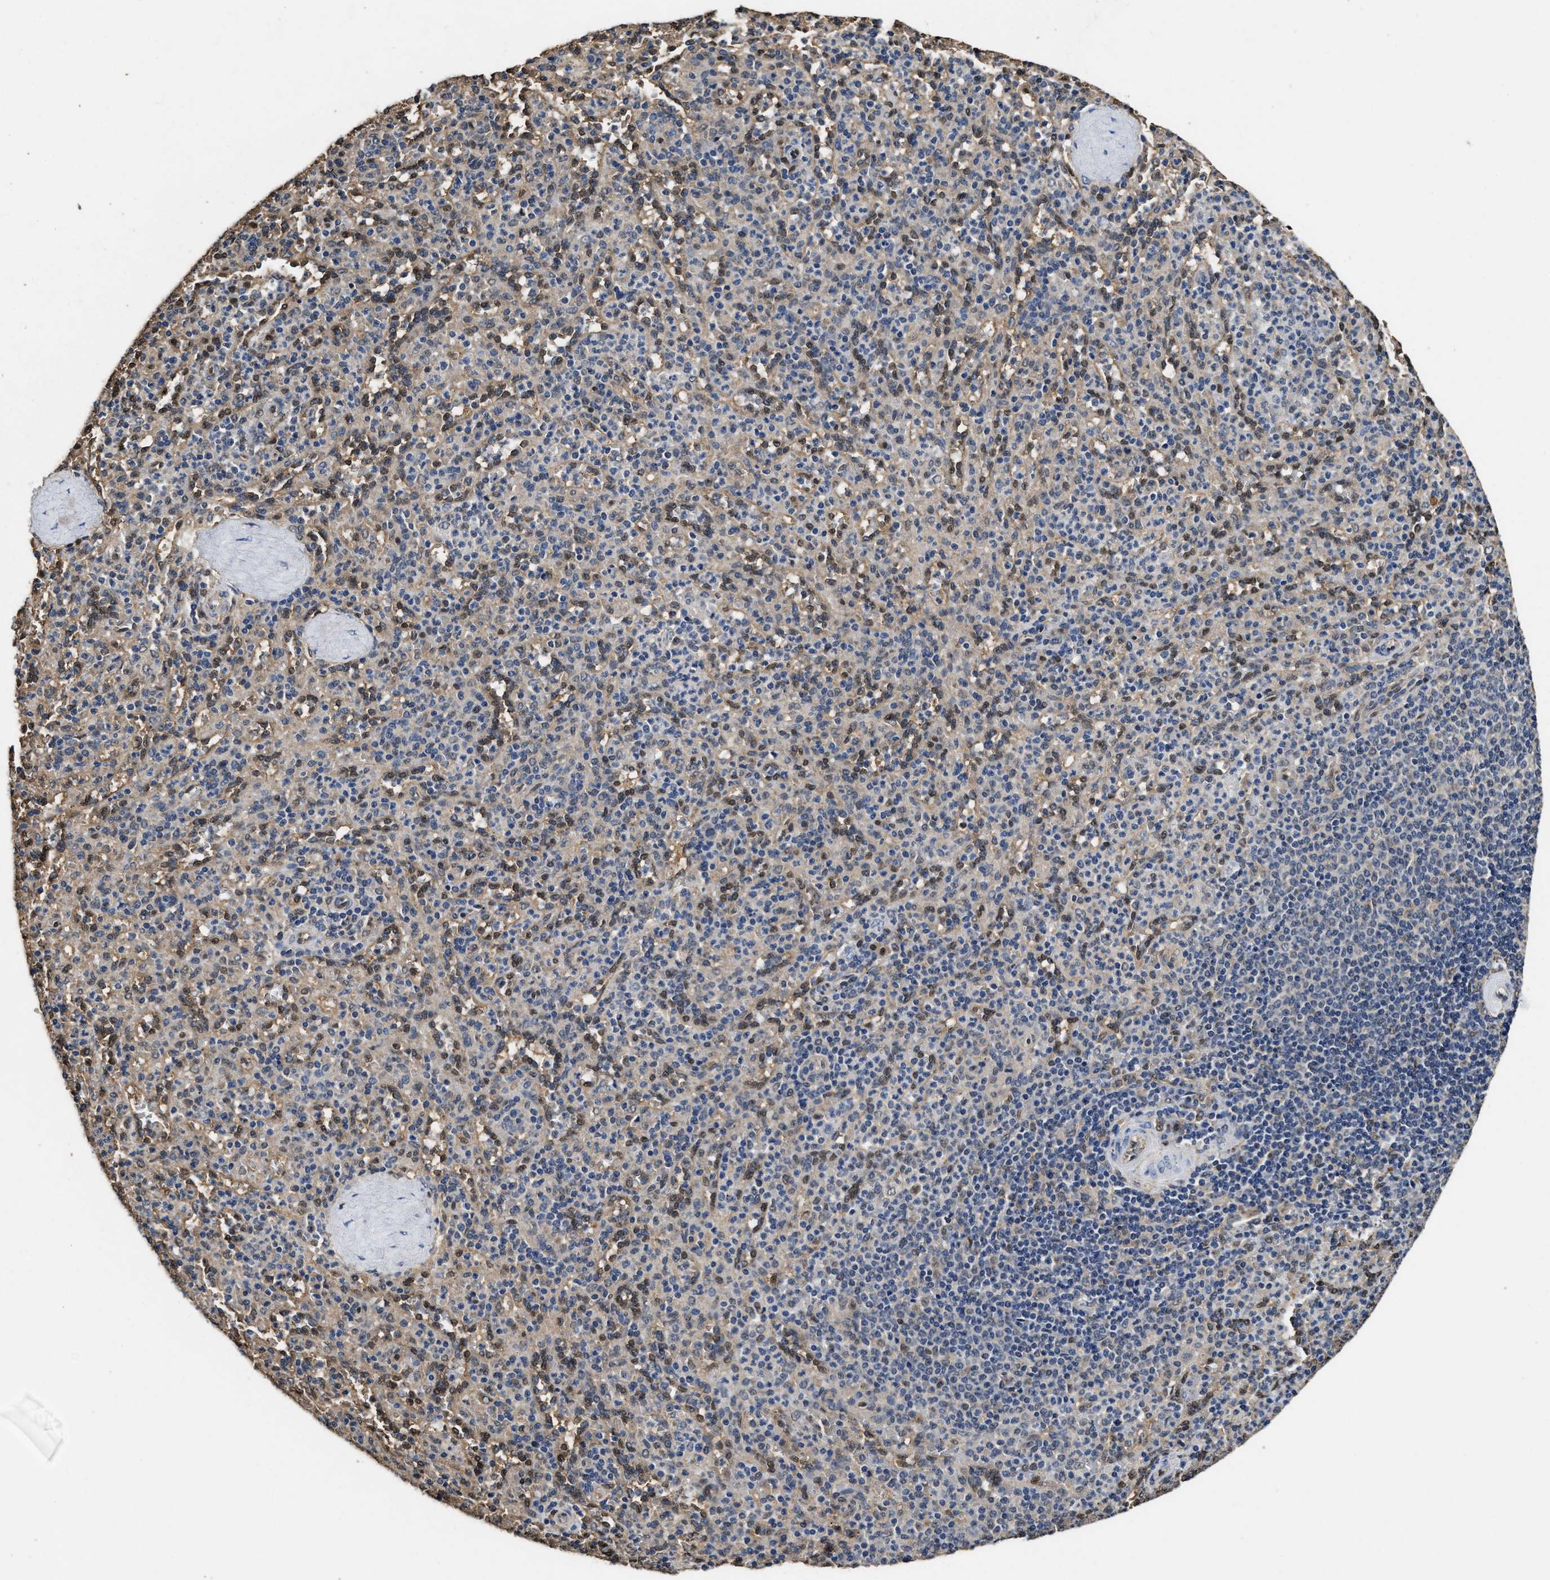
{"staining": {"intensity": "weak", "quantity": "25%-75%", "location": "nuclear"}, "tissue": "spleen", "cell_type": "Cells in red pulp", "image_type": "normal", "snomed": [{"axis": "morphology", "description": "Normal tissue, NOS"}, {"axis": "topography", "description": "Spleen"}], "caption": "Immunohistochemistry micrograph of benign spleen stained for a protein (brown), which demonstrates low levels of weak nuclear staining in about 25%-75% of cells in red pulp.", "gene": "YWHAE", "patient": {"sex": "male", "age": 36}}